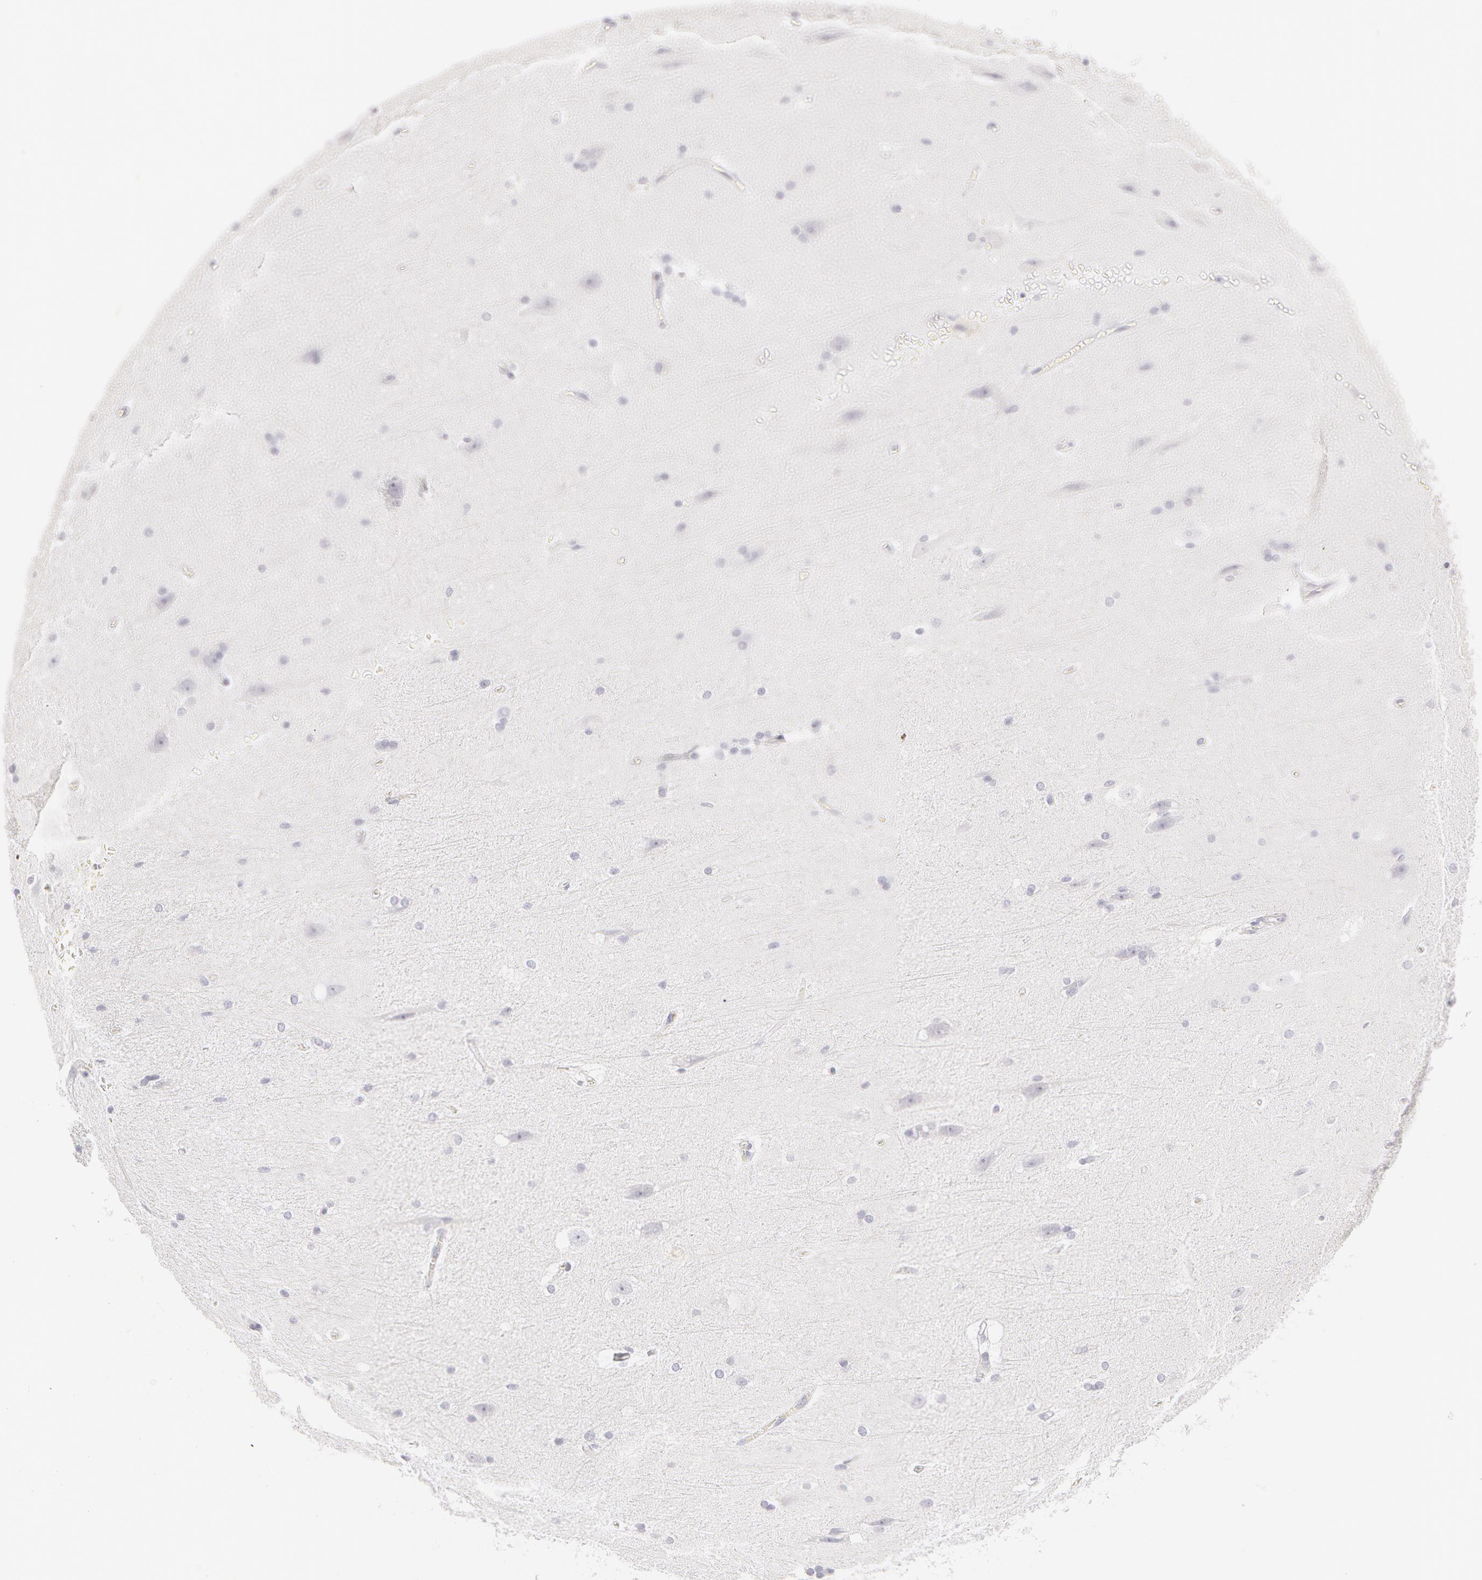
{"staining": {"intensity": "negative", "quantity": "none", "location": "none"}, "tissue": "cerebral cortex", "cell_type": "Endothelial cells", "image_type": "normal", "snomed": [{"axis": "morphology", "description": "Normal tissue, NOS"}, {"axis": "topography", "description": "Cerebral cortex"}, {"axis": "topography", "description": "Hippocampus"}], "caption": "DAB immunohistochemical staining of normal human cerebral cortex exhibits no significant expression in endothelial cells. (Stains: DAB IHC with hematoxylin counter stain, Microscopy: brightfield microscopy at high magnification).", "gene": "KRT8", "patient": {"sex": "female", "age": 19}}